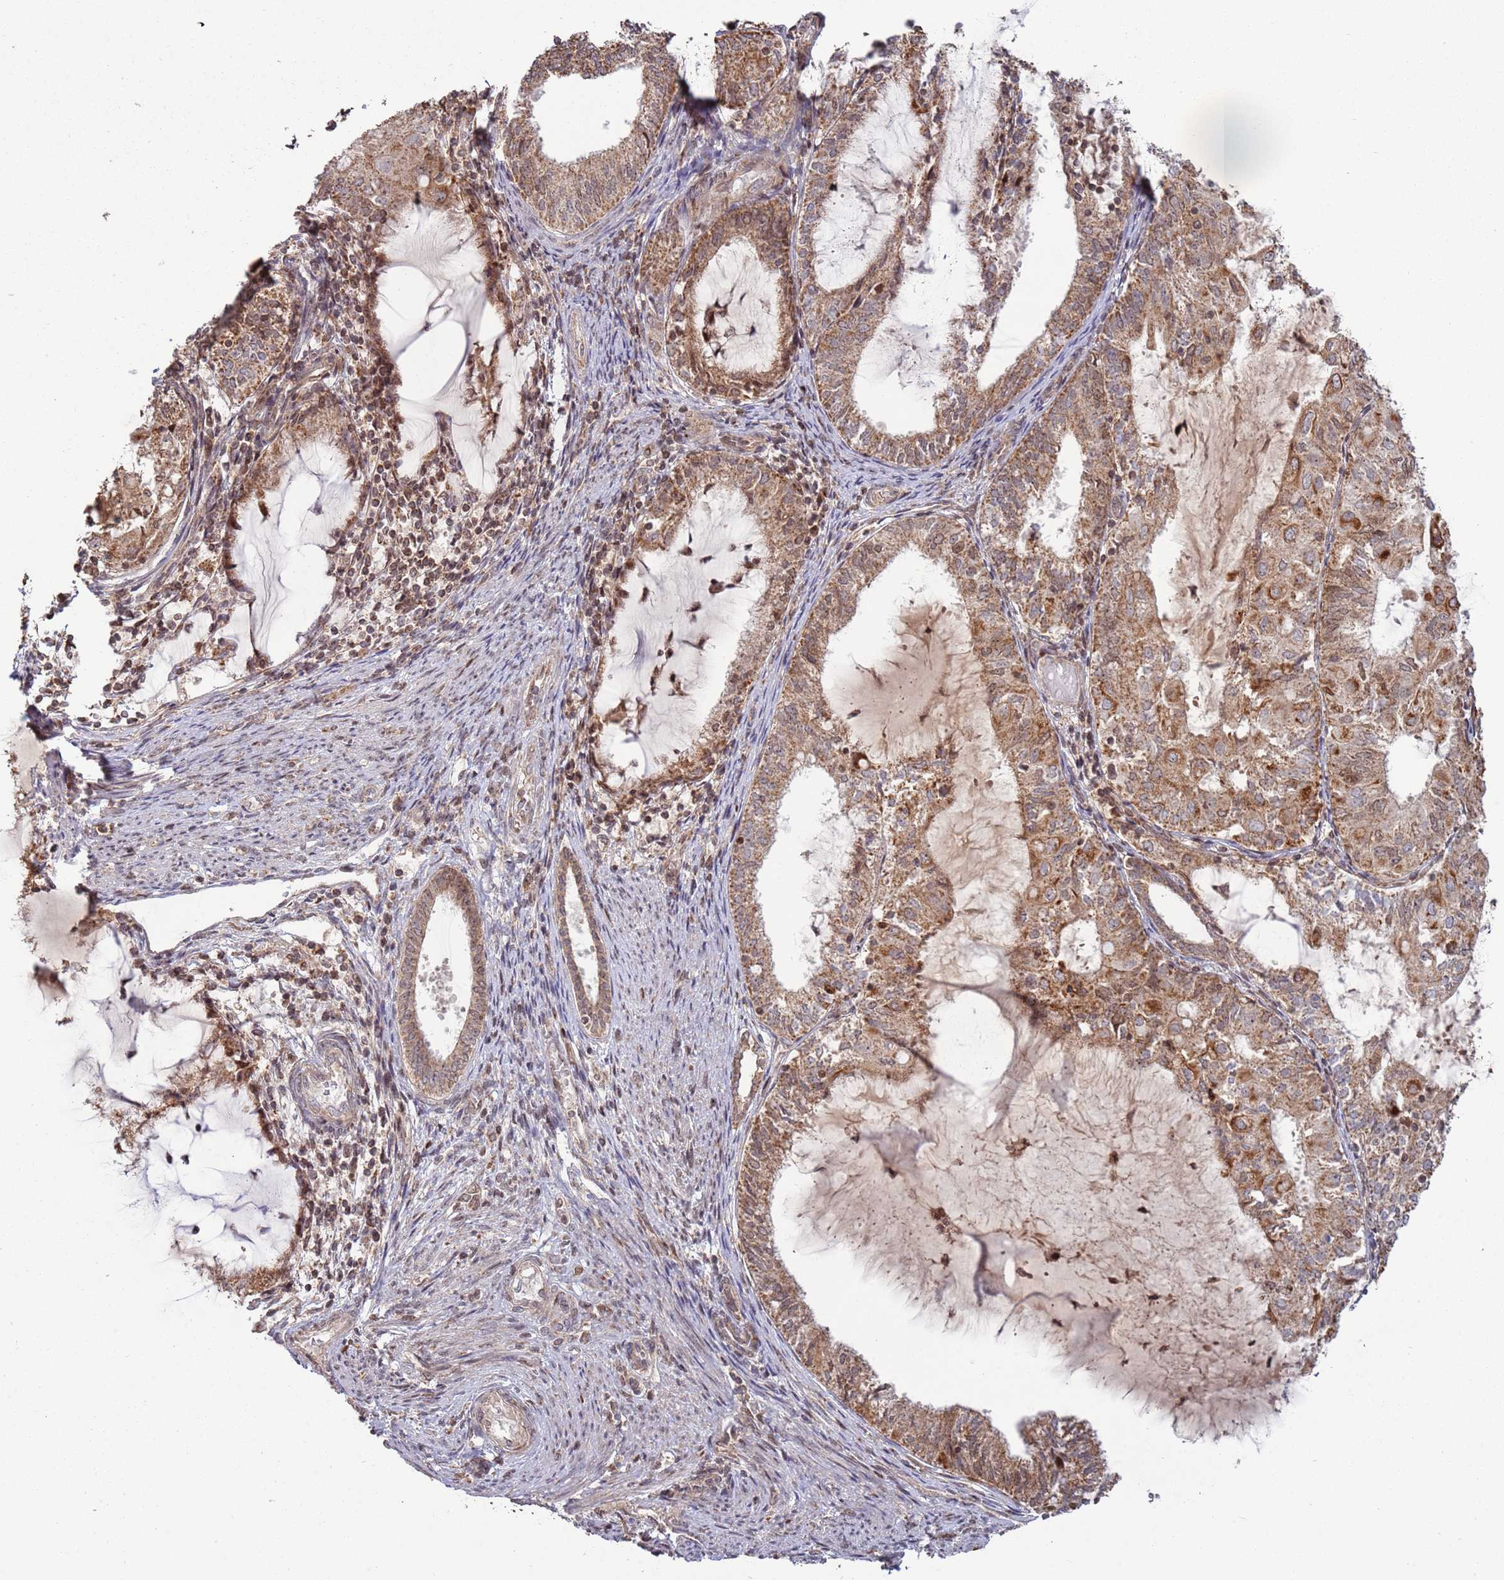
{"staining": {"intensity": "moderate", "quantity": ">75%", "location": "cytoplasmic/membranous,nuclear"}, "tissue": "endometrial cancer", "cell_type": "Tumor cells", "image_type": "cancer", "snomed": [{"axis": "morphology", "description": "Adenocarcinoma, NOS"}, {"axis": "topography", "description": "Endometrium"}], "caption": "This micrograph demonstrates IHC staining of human adenocarcinoma (endometrial), with medium moderate cytoplasmic/membranous and nuclear positivity in about >75% of tumor cells.", "gene": "RCOR2", "patient": {"sex": "female", "age": 81}}